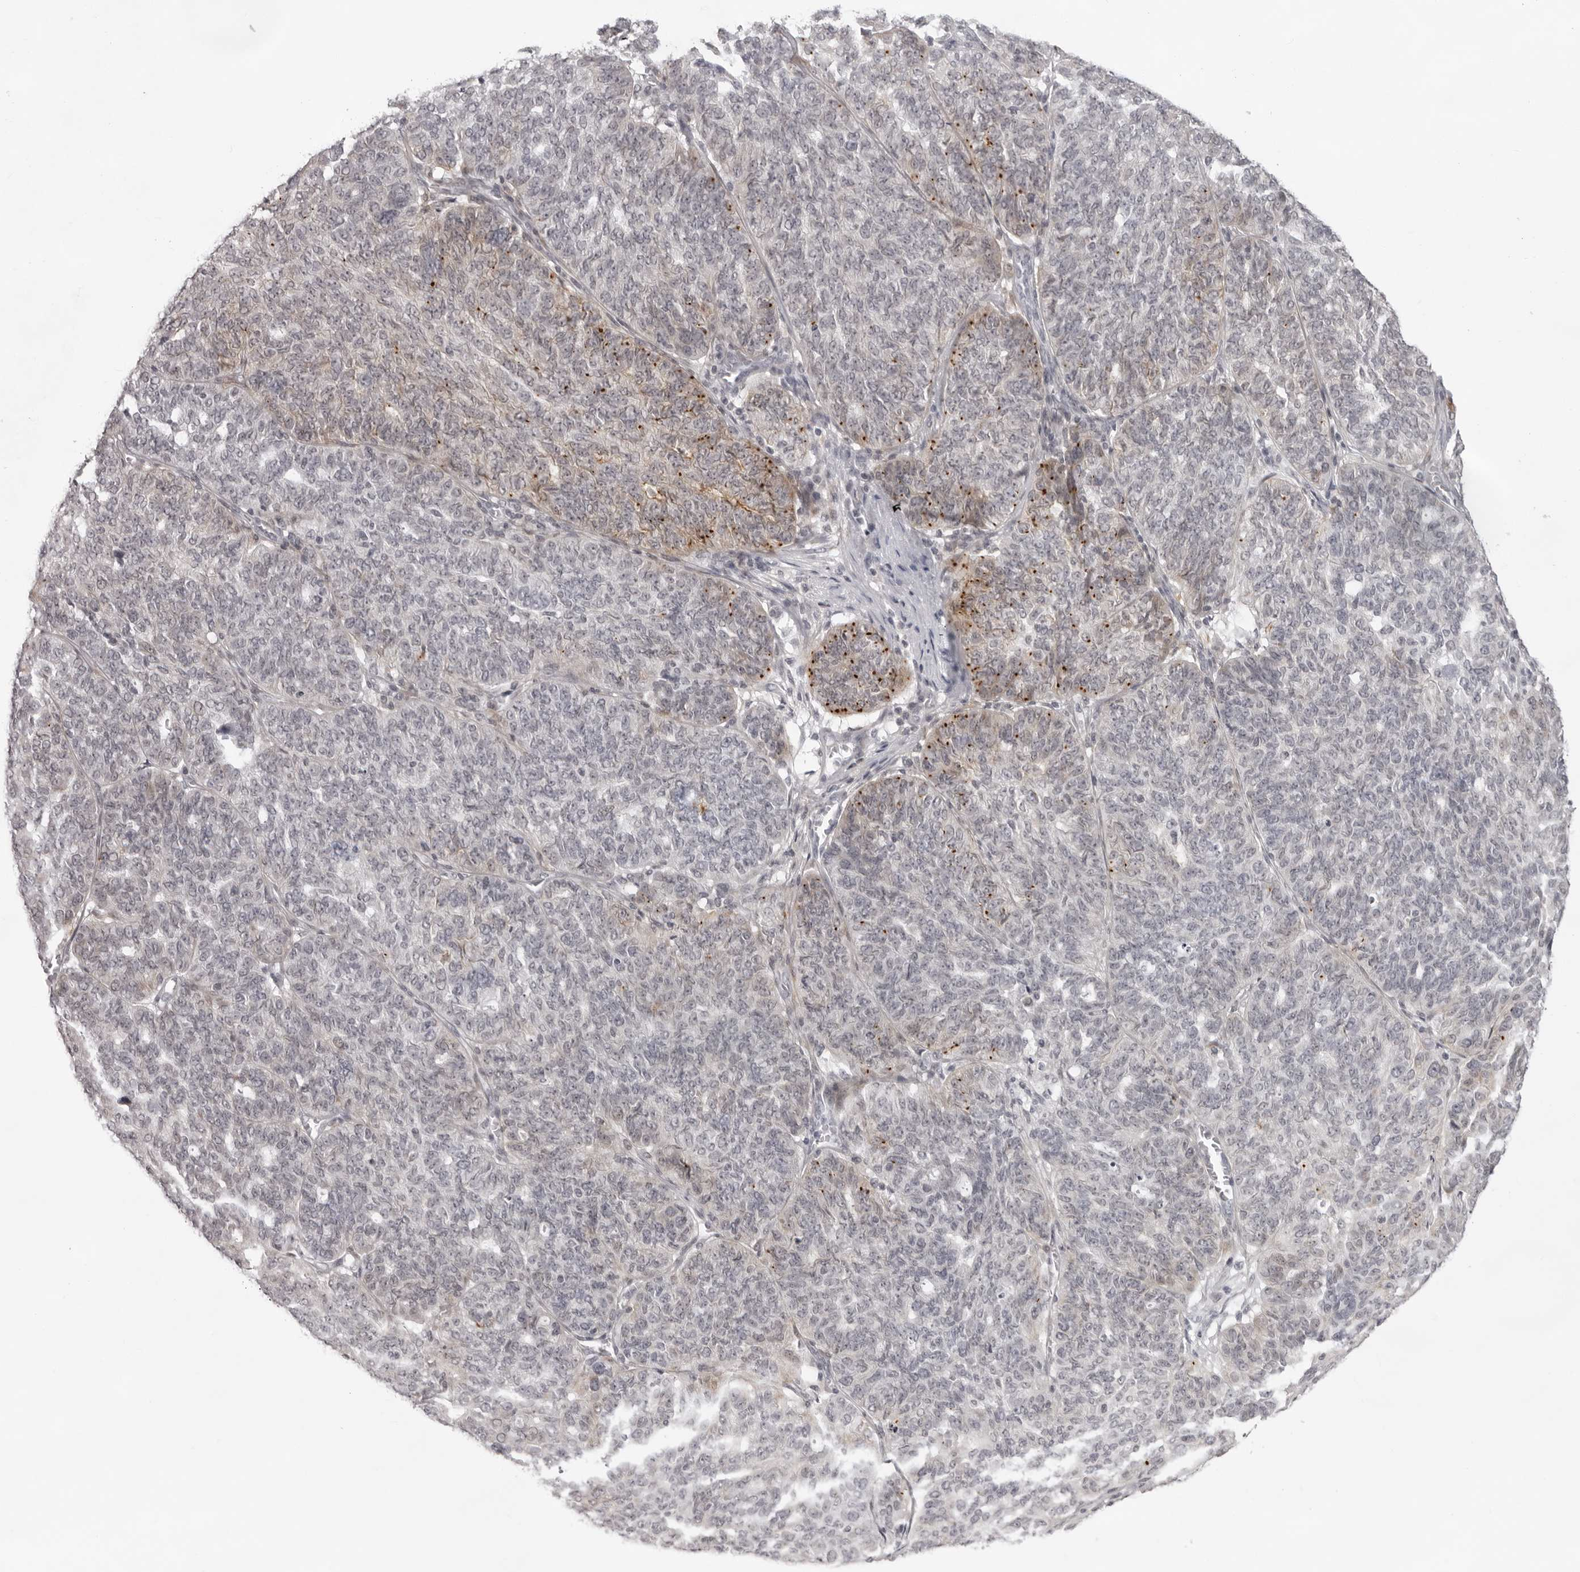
{"staining": {"intensity": "moderate", "quantity": "<25%", "location": "cytoplasmic/membranous"}, "tissue": "ovarian cancer", "cell_type": "Tumor cells", "image_type": "cancer", "snomed": [{"axis": "morphology", "description": "Cystadenocarcinoma, serous, NOS"}, {"axis": "topography", "description": "Ovary"}], "caption": "This image shows immunohistochemistry (IHC) staining of human serous cystadenocarcinoma (ovarian), with low moderate cytoplasmic/membranous expression in about <25% of tumor cells.", "gene": "NUDT18", "patient": {"sex": "female", "age": 59}}